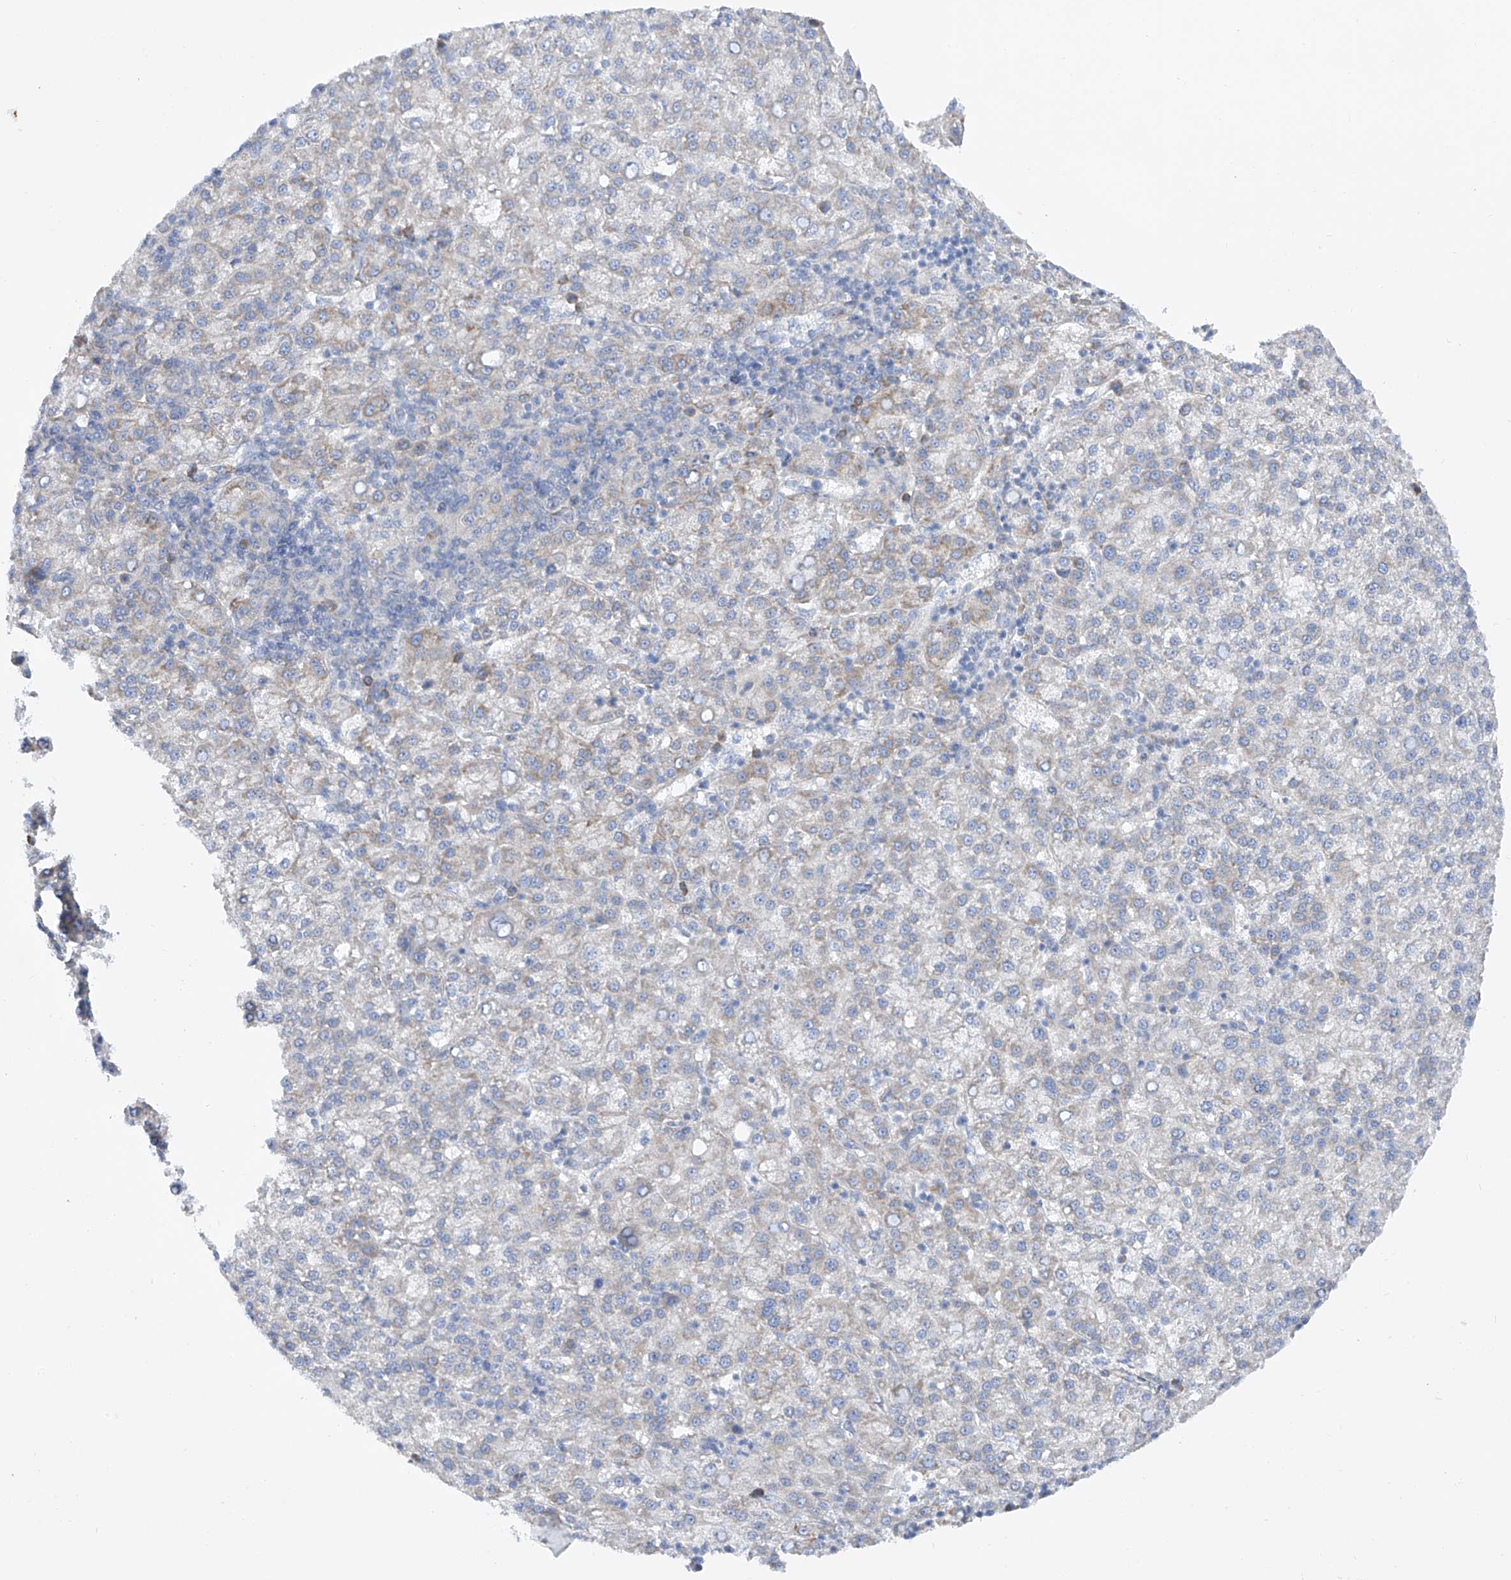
{"staining": {"intensity": "negative", "quantity": "none", "location": "none"}, "tissue": "liver cancer", "cell_type": "Tumor cells", "image_type": "cancer", "snomed": [{"axis": "morphology", "description": "Carcinoma, Hepatocellular, NOS"}, {"axis": "topography", "description": "Liver"}], "caption": "Liver hepatocellular carcinoma stained for a protein using IHC displays no staining tumor cells.", "gene": "LCA5", "patient": {"sex": "female", "age": 58}}